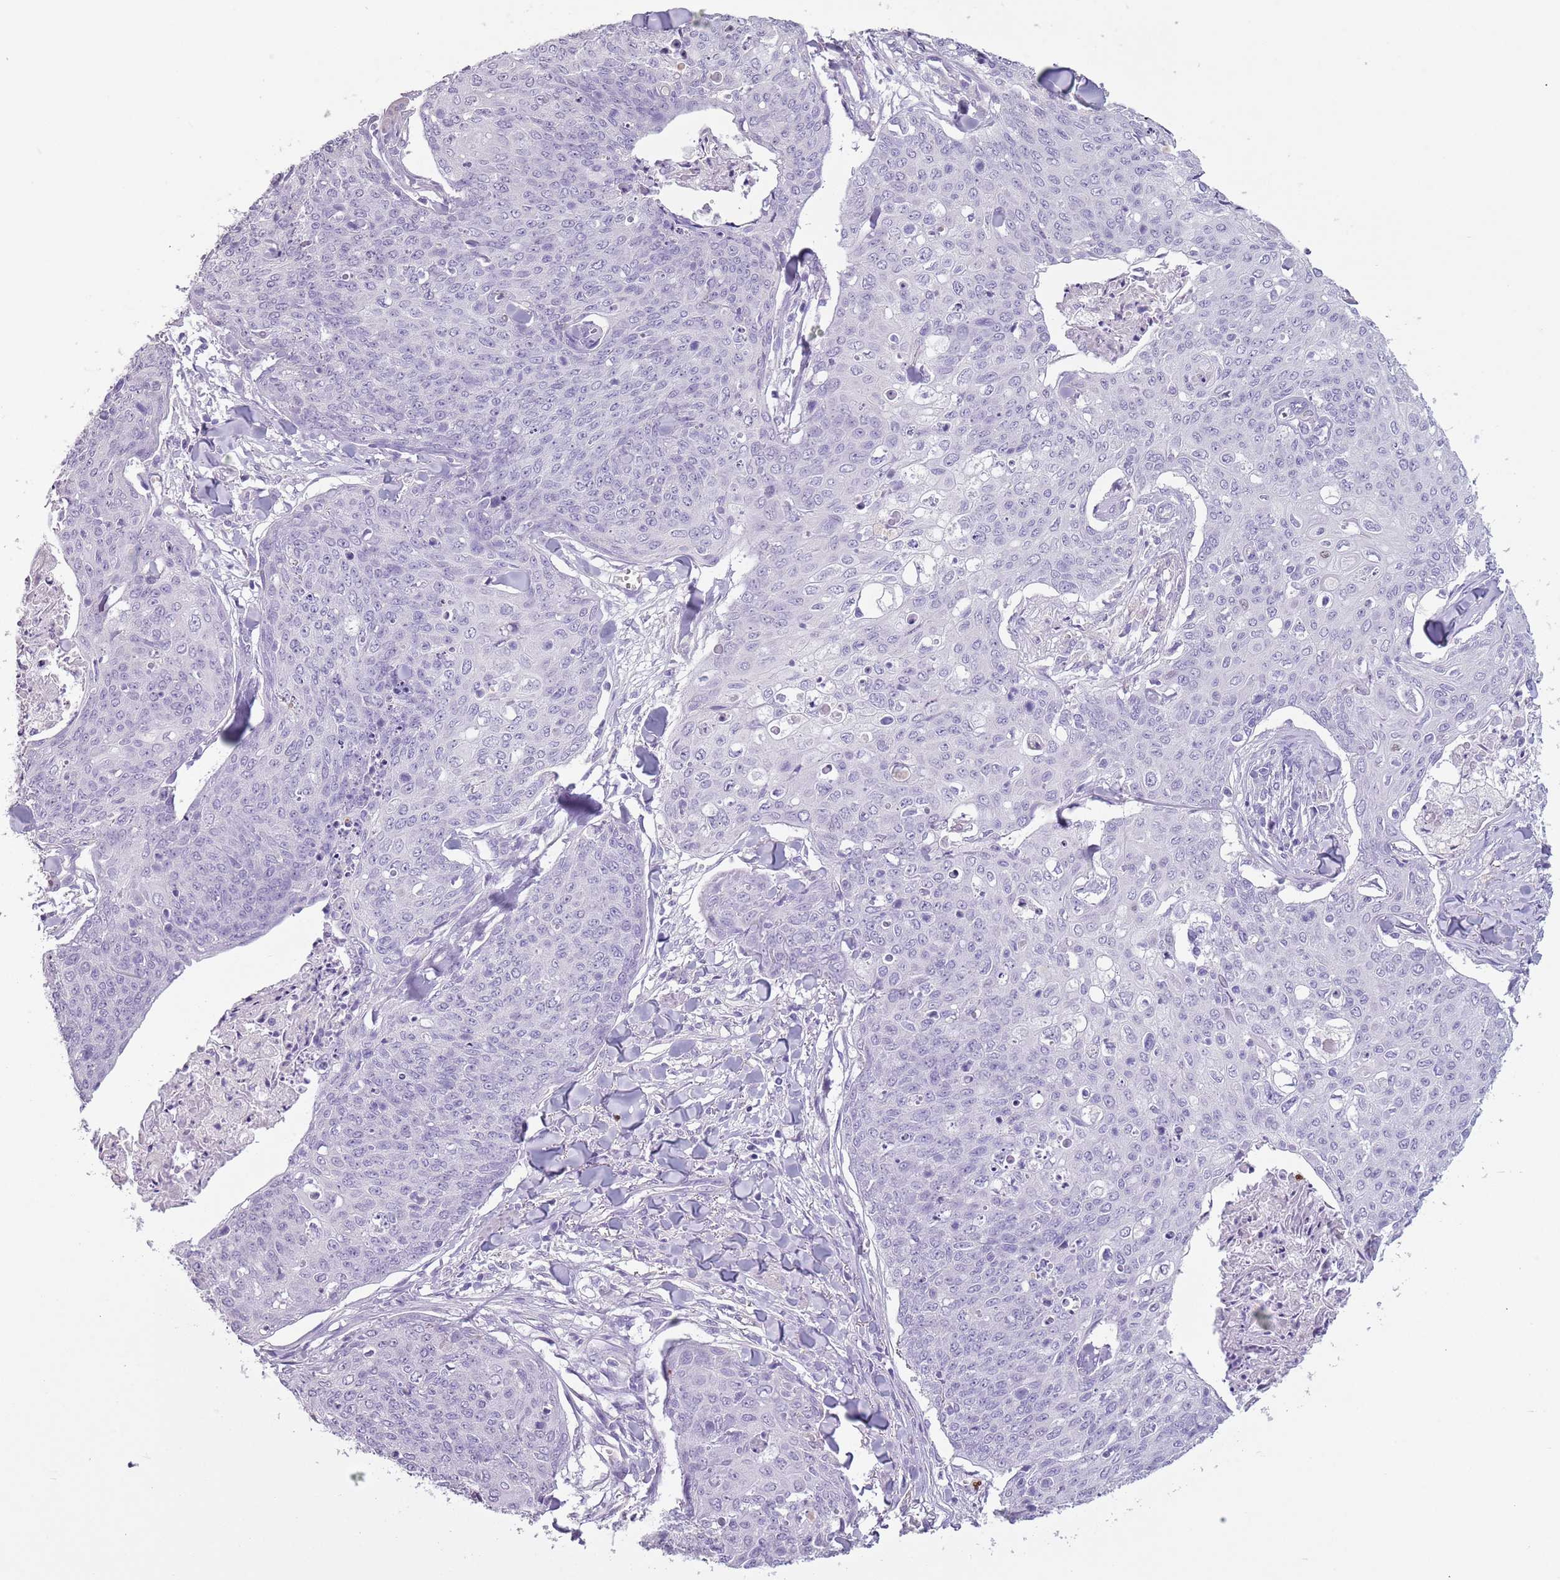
{"staining": {"intensity": "negative", "quantity": "none", "location": "none"}, "tissue": "skin cancer", "cell_type": "Tumor cells", "image_type": "cancer", "snomed": [{"axis": "morphology", "description": "Squamous cell carcinoma, NOS"}, {"axis": "topography", "description": "Skin"}, {"axis": "topography", "description": "Vulva"}], "caption": "Squamous cell carcinoma (skin) stained for a protein using immunohistochemistry reveals no staining tumor cells.", "gene": "CELF6", "patient": {"sex": "female", "age": 85}}